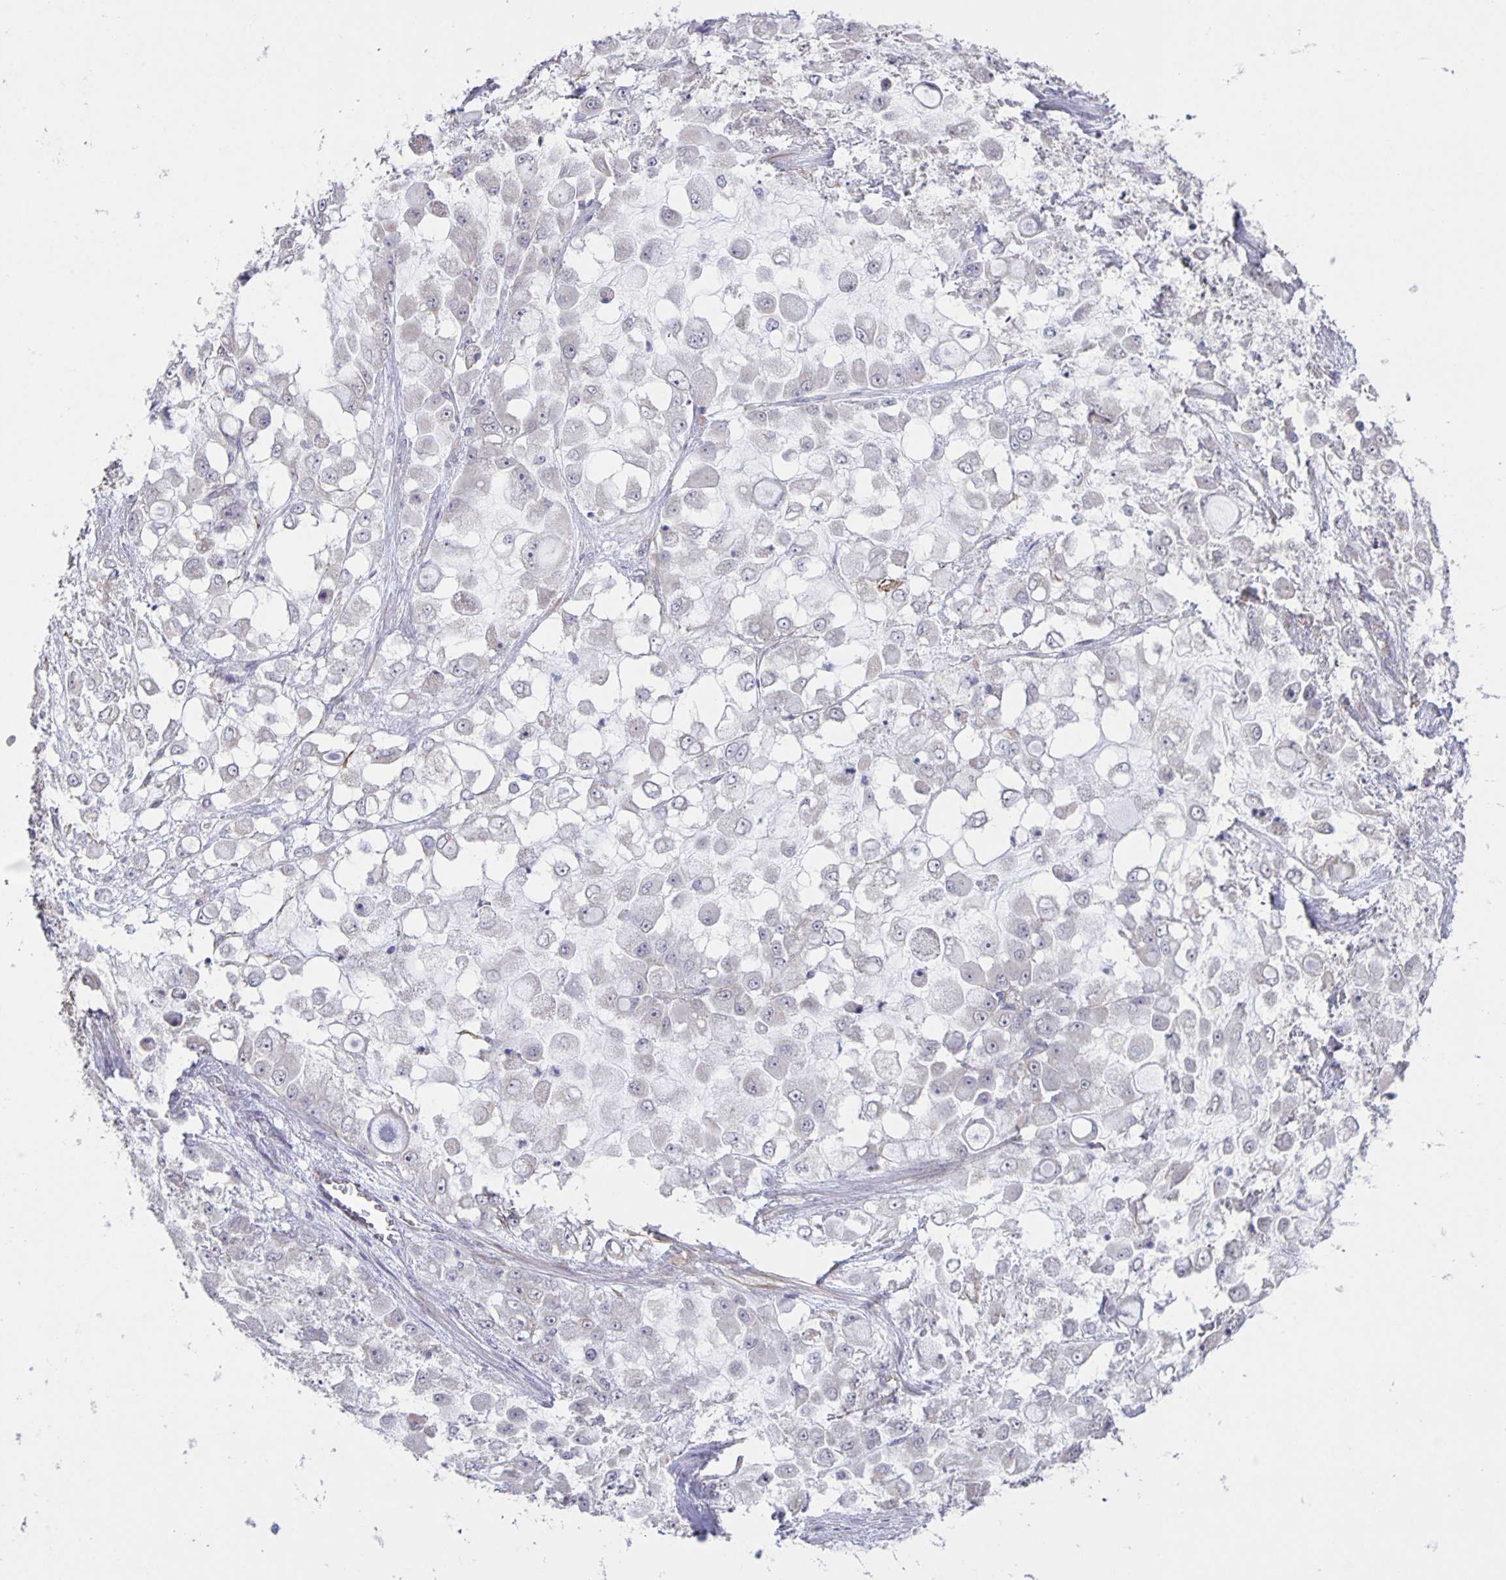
{"staining": {"intensity": "negative", "quantity": "none", "location": "none"}, "tissue": "stomach cancer", "cell_type": "Tumor cells", "image_type": "cancer", "snomed": [{"axis": "morphology", "description": "Adenocarcinoma, NOS"}, {"axis": "topography", "description": "Stomach"}], "caption": "Human stomach adenocarcinoma stained for a protein using IHC exhibits no staining in tumor cells.", "gene": "SRCIN1", "patient": {"sex": "female", "age": 76}}